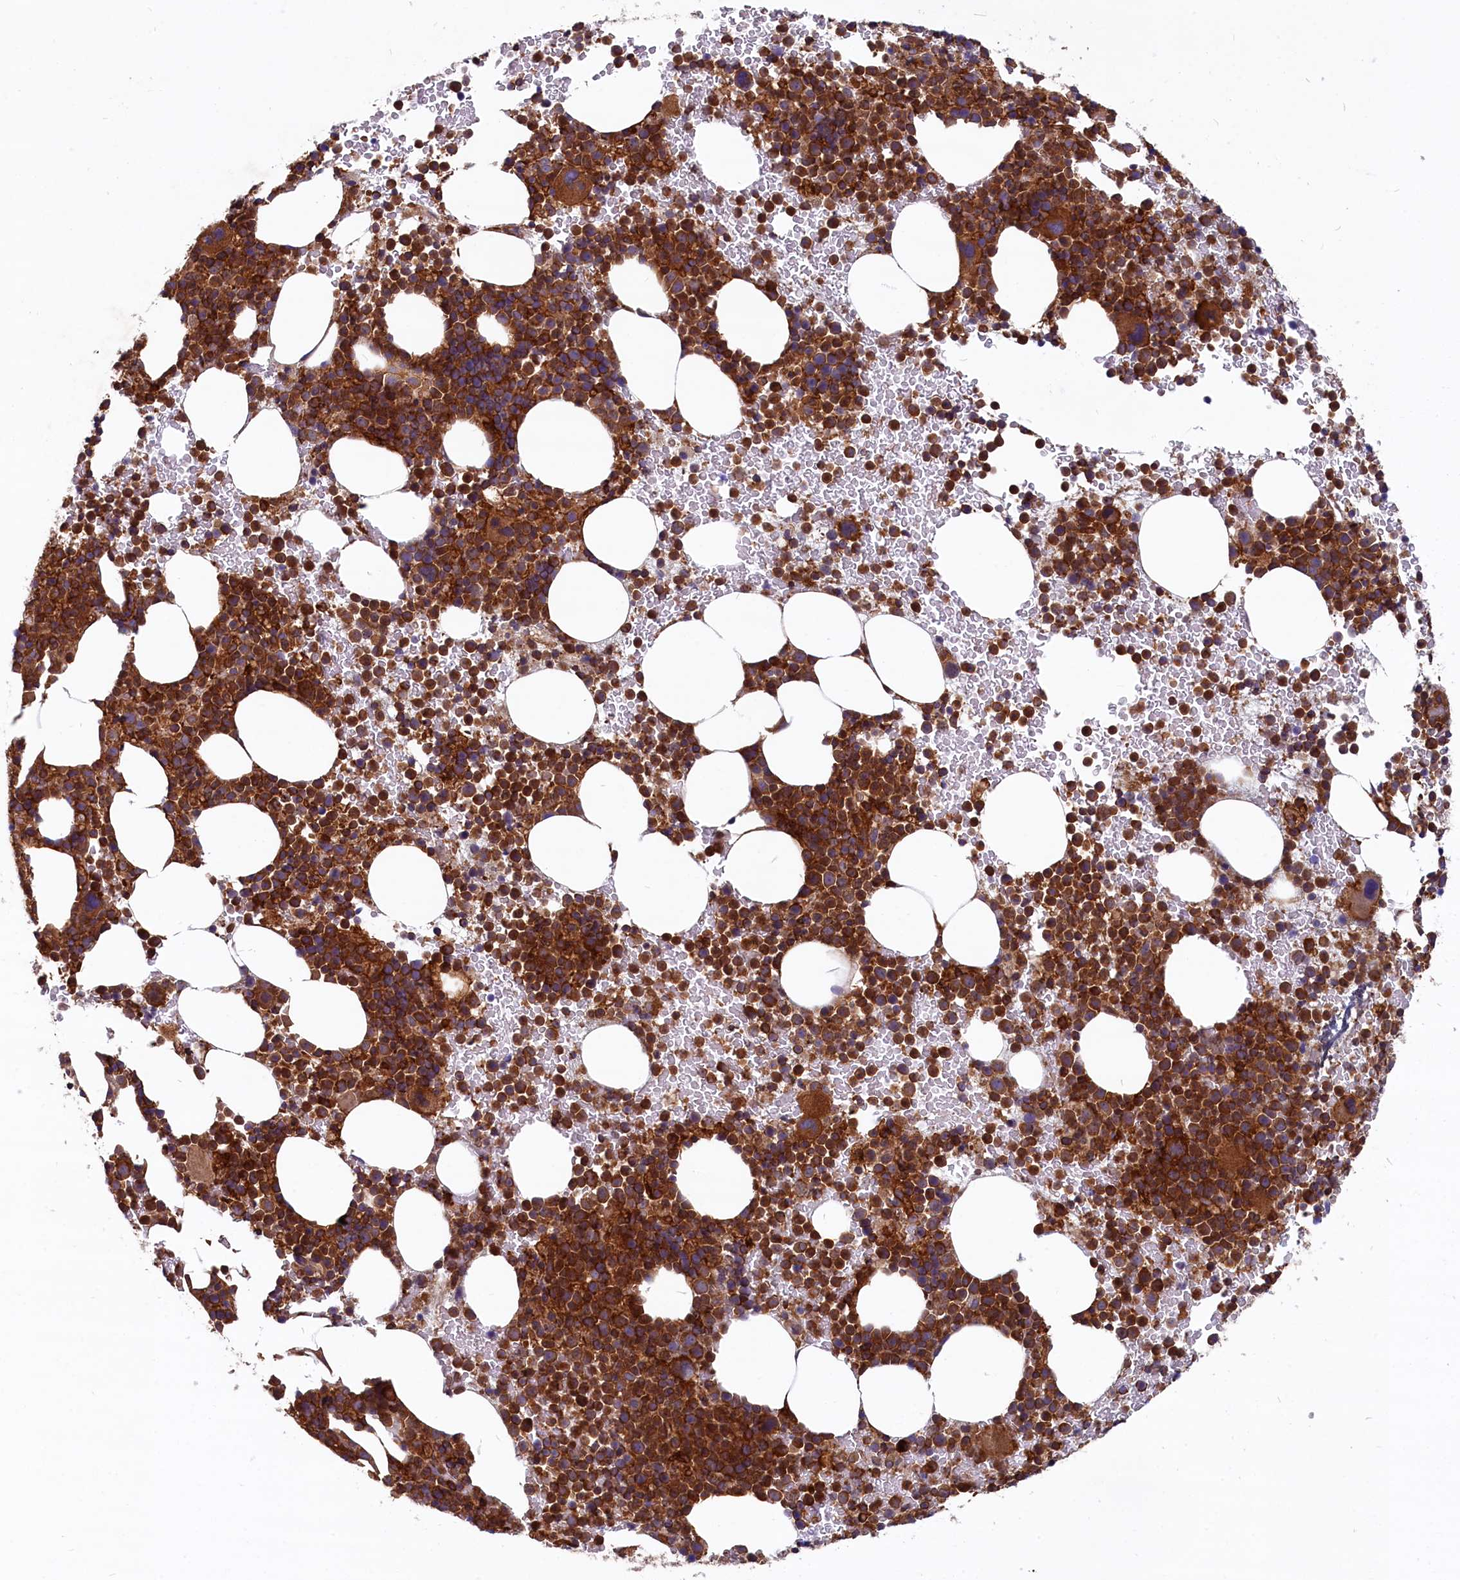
{"staining": {"intensity": "strong", "quantity": ">75%", "location": "cytoplasmic/membranous"}, "tissue": "bone marrow", "cell_type": "Hematopoietic cells", "image_type": "normal", "snomed": [{"axis": "morphology", "description": "Normal tissue, NOS"}, {"axis": "topography", "description": "Bone marrow"}], "caption": "Protein staining exhibits strong cytoplasmic/membranous staining in about >75% of hematopoietic cells in benign bone marrow. The staining was performed using DAB (3,3'-diaminobenzidine) to visualize the protein expression in brown, while the nuclei were stained in blue with hematoxylin (Magnification: 20x).", "gene": "MYO9B", "patient": {"sex": "female", "age": 82}}